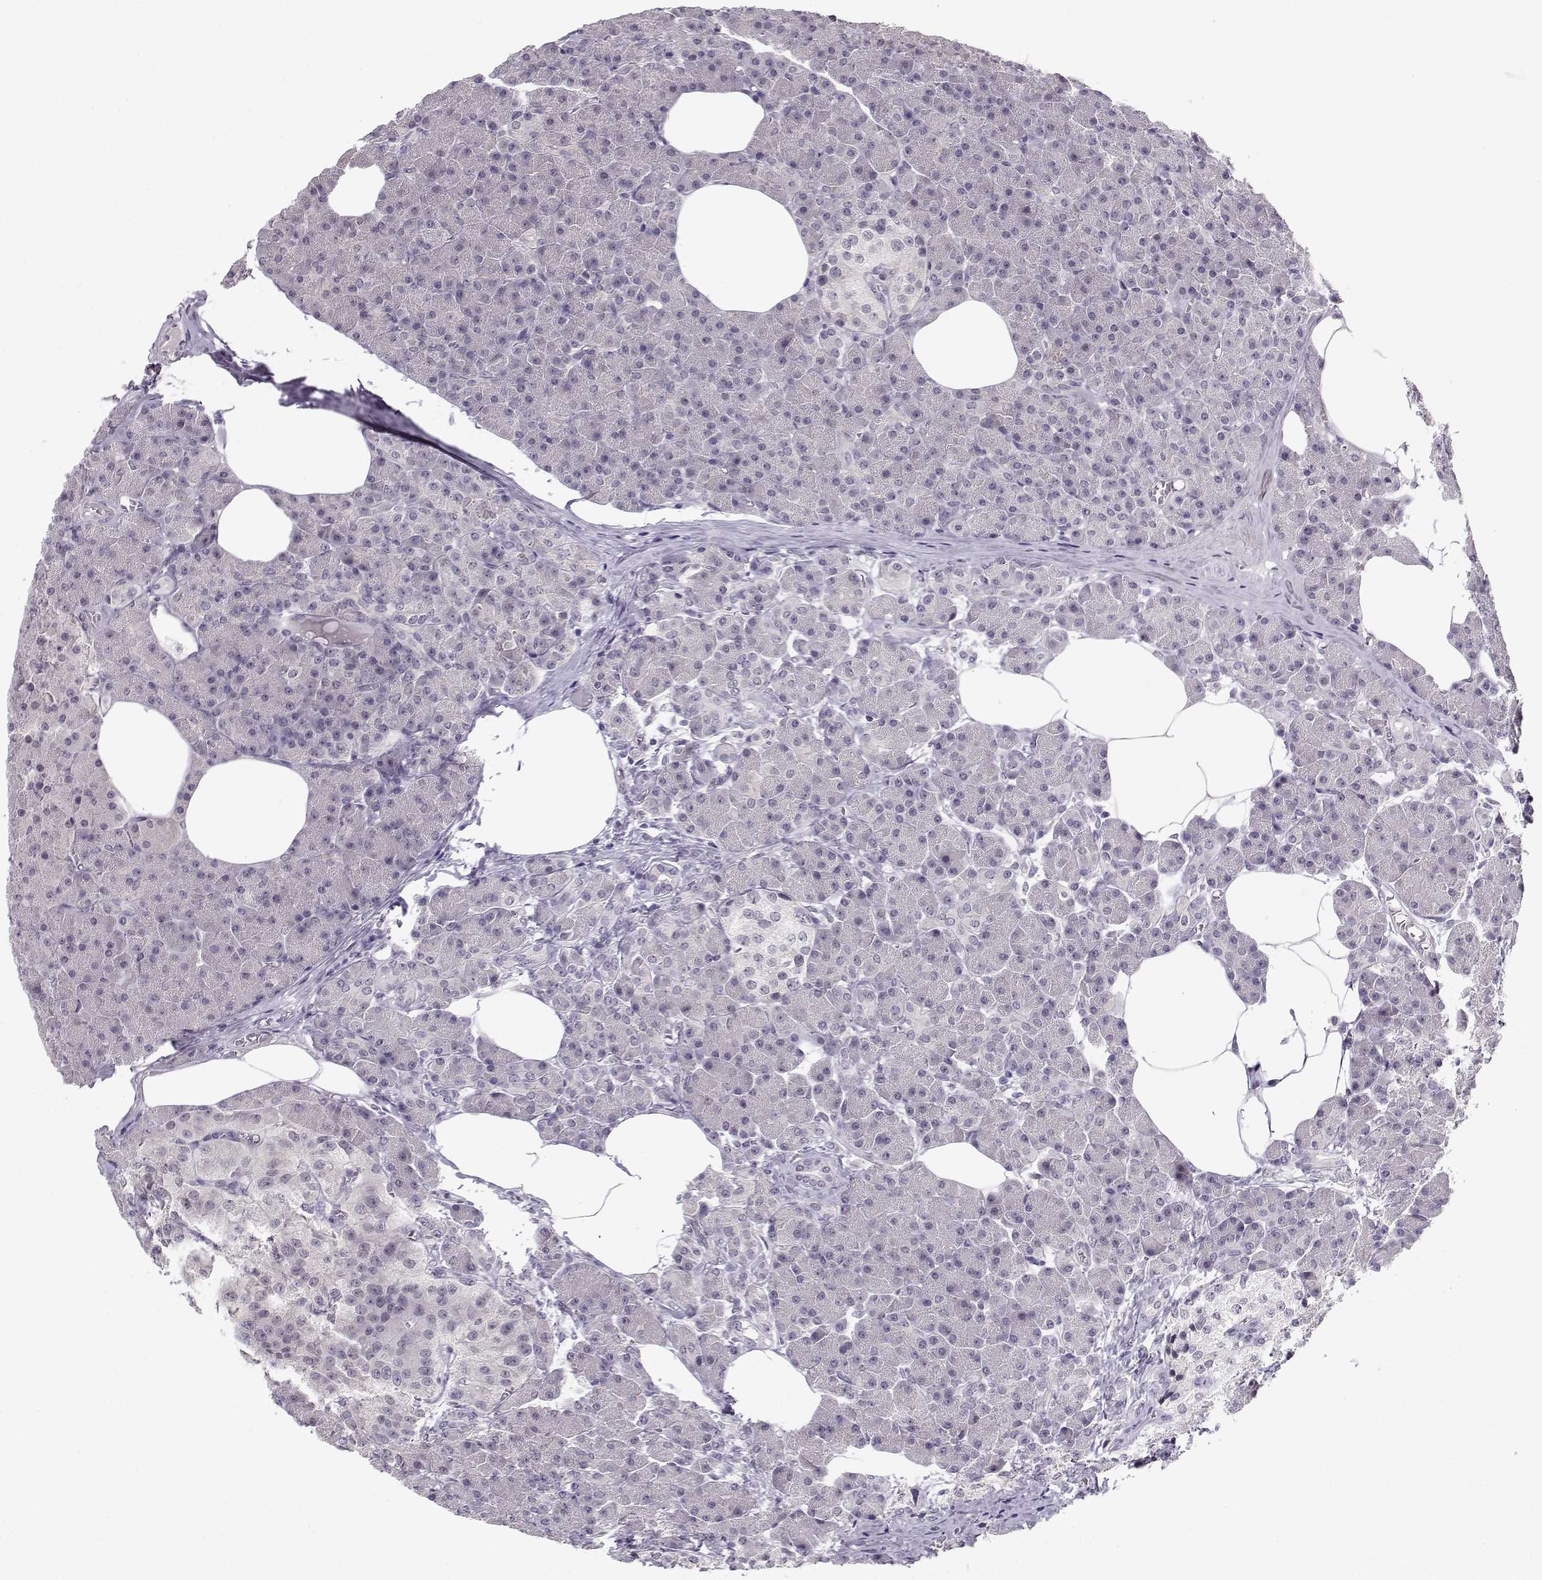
{"staining": {"intensity": "negative", "quantity": "none", "location": "none"}, "tissue": "pancreas", "cell_type": "Exocrine glandular cells", "image_type": "normal", "snomed": [{"axis": "morphology", "description": "Normal tissue, NOS"}, {"axis": "topography", "description": "Pancreas"}], "caption": "An immunohistochemistry (IHC) histopathology image of benign pancreas is shown. There is no staining in exocrine glandular cells of pancreas. (Brightfield microscopy of DAB IHC at high magnification).", "gene": "C16orf86", "patient": {"sex": "female", "age": 45}}